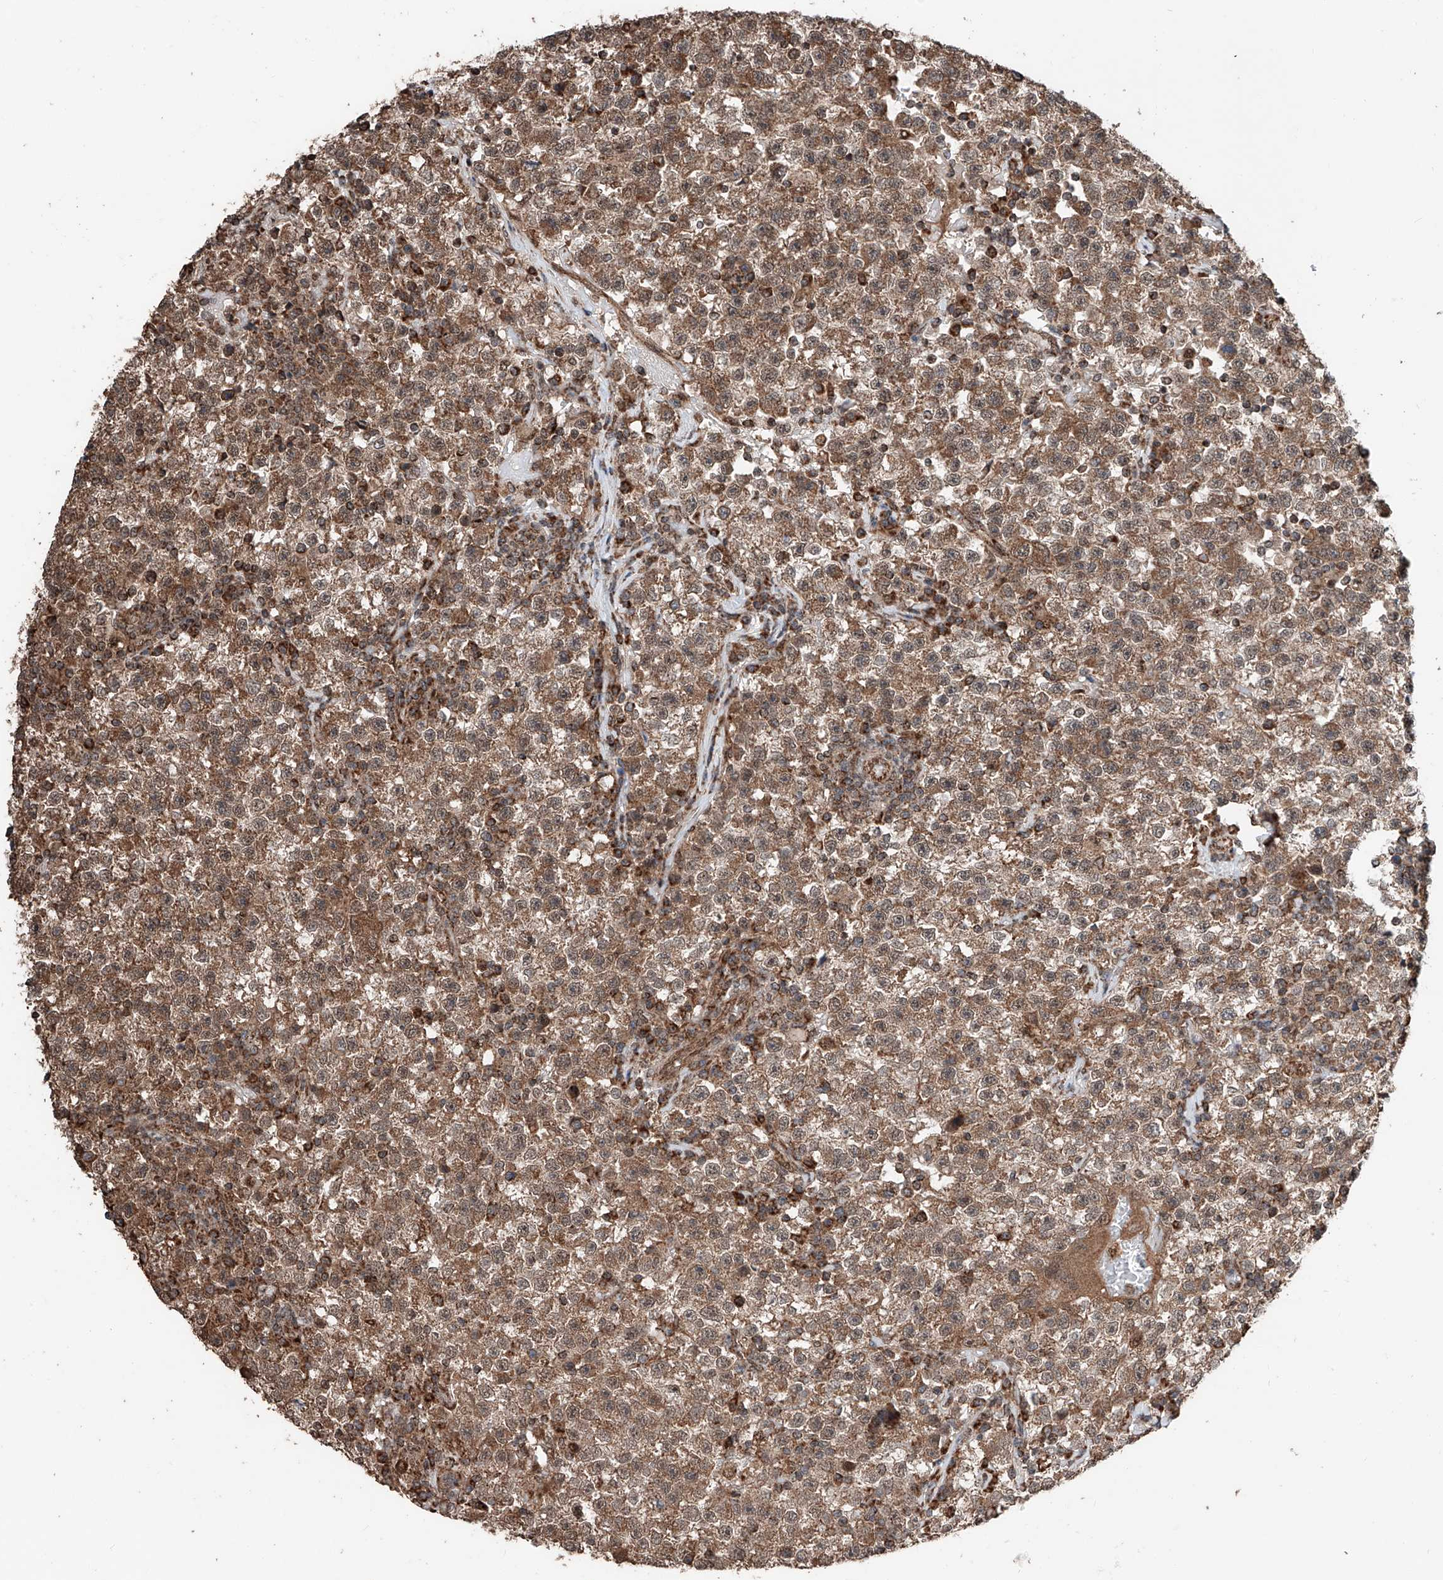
{"staining": {"intensity": "moderate", "quantity": ">75%", "location": "cytoplasmic/membranous"}, "tissue": "testis cancer", "cell_type": "Tumor cells", "image_type": "cancer", "snomed": [{"axis": "morphology", "description": "Seminoma, NOS"}, {"axis": "topography", "description": "Testis"}], "caption": "Immunohistochemistry (IHC) image of neoplastic tissue: human testis seminoma stained using IHC exhibits medium levels of moderate protein expression localized specifically in the cytoplasmic/membranous of tumor cells, appearing as a cytoplasmic/membranous brown color.", "gene": "ZNF445", "patient": {"sex": "male", "age": 22}}